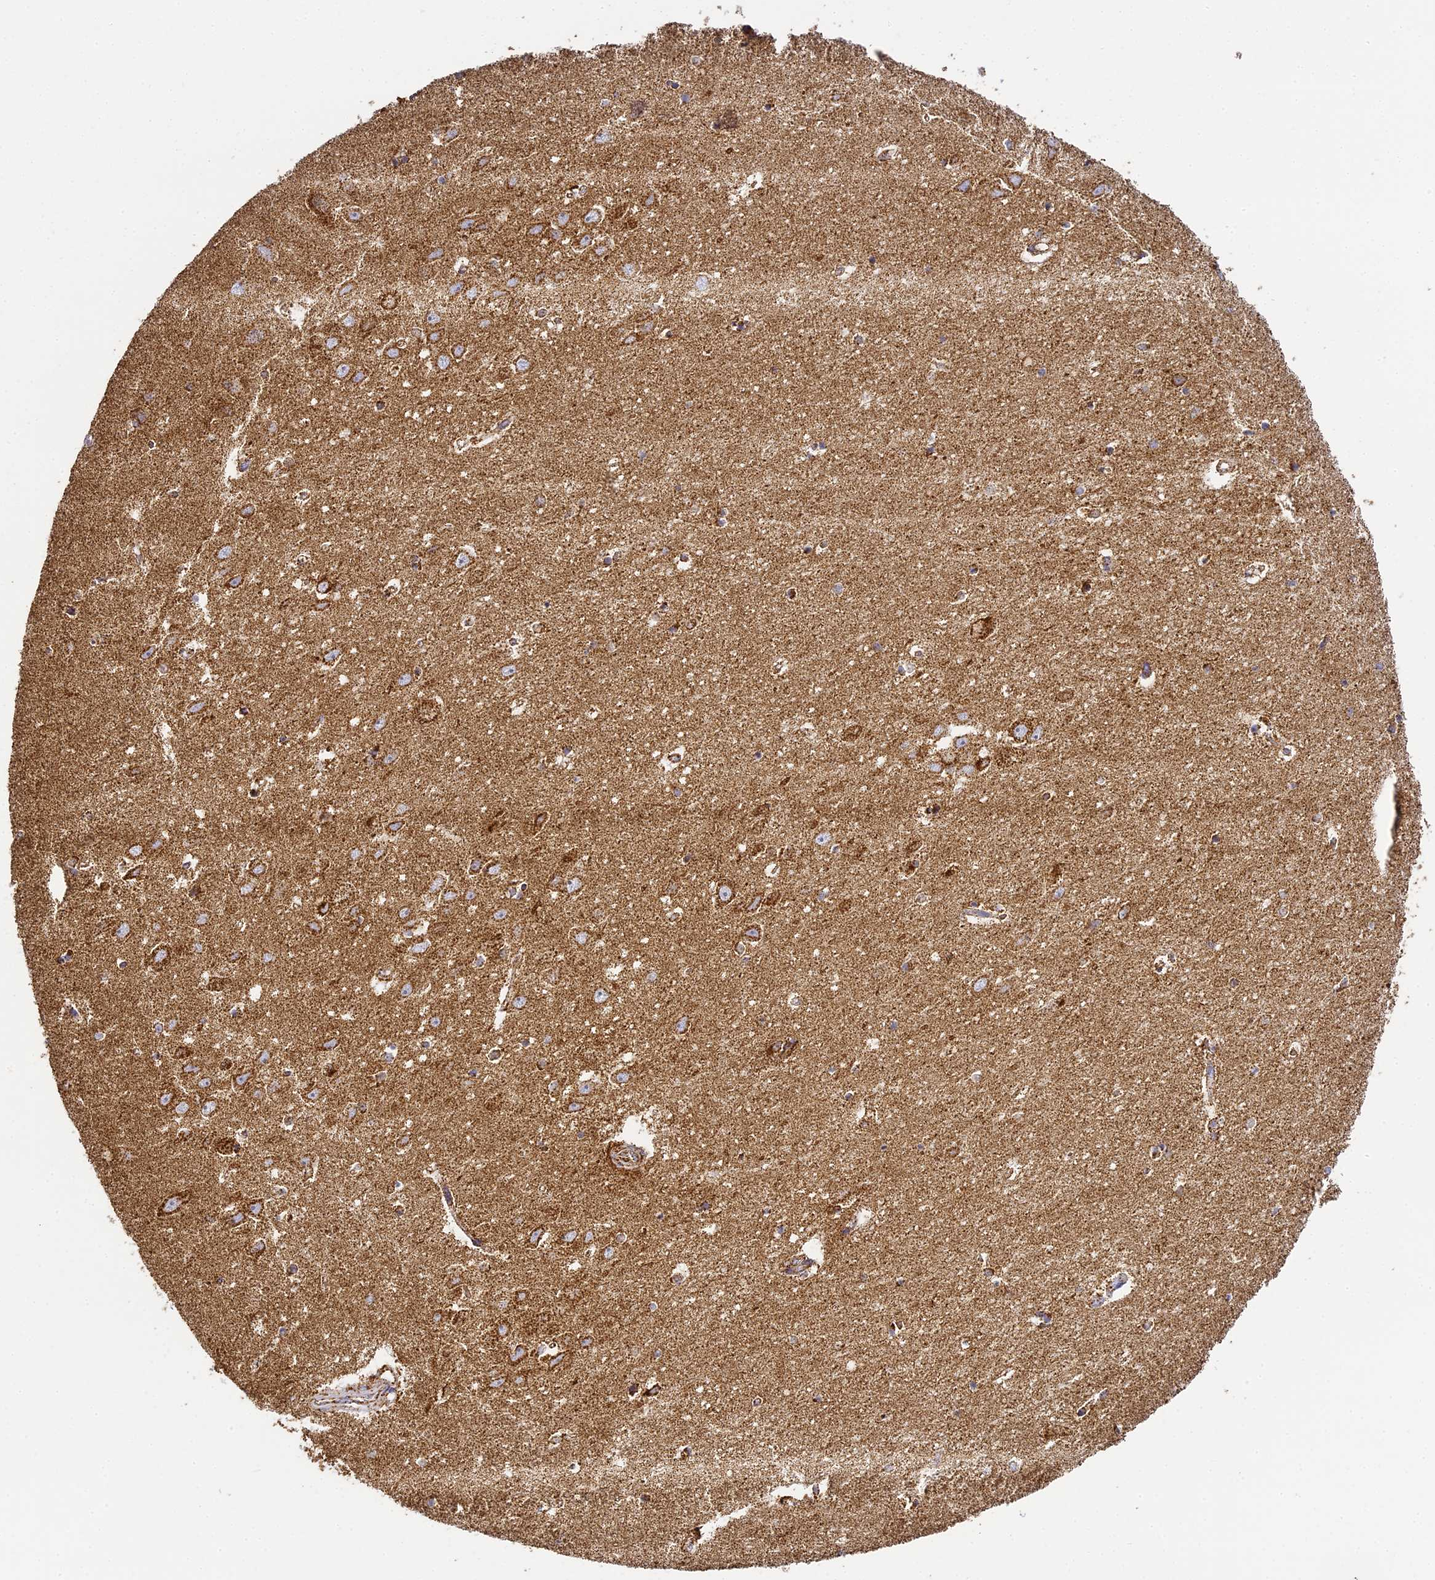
{"staining": {"intensity": "moderate", "quantity": ">75%", "location": "cytoplasmic/membranous"}, "tissue": "hippocampus", "cell_type": "Glial cells", "image_type": "normal", "snomed": [{"axis": "morphology", "description": "Normal tissue, NOS"}, {"axis": "topography", "description": "Hippocampus"}], "caption": "Moderate cytoplasmic/membranous protein expression is identified in approximately >75% of glial cells in hippocampus. Nuclei are stained in blue.", "gene": "STK17A", "patient": {"sex": "female", "age": 64}}